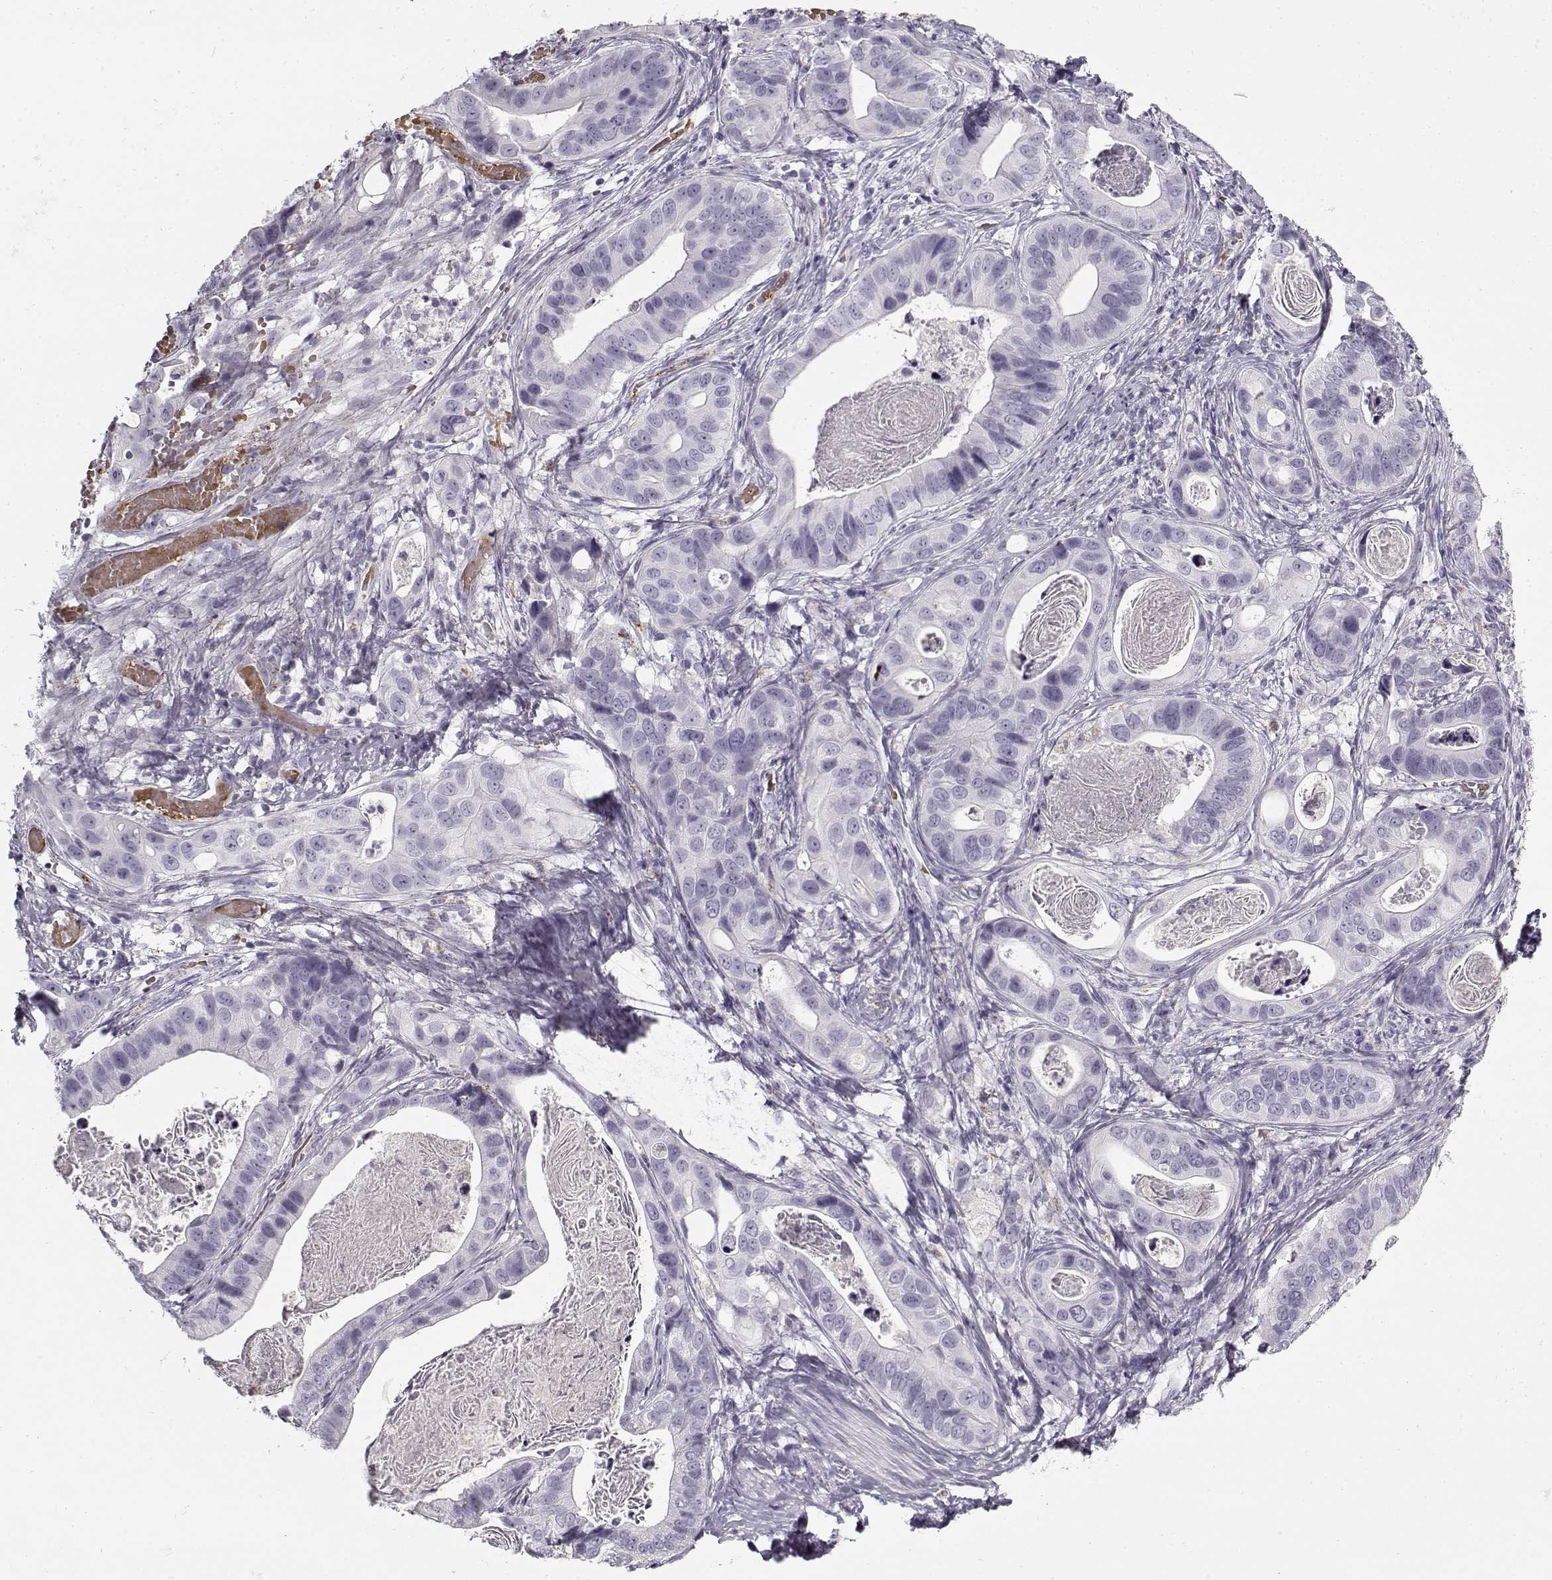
{"staining": {"intensity": "negative", "quantity": "none", "location": "none"}, "tissue": "stomach cancer", "cell_type": "Tumor cells", "image_type": "cancer", "snomed": [{"axis": "morphology", "description": "Adenocarcinoma, NOS"}, {"axis": "topography", "description": "Stomach"}], "caption": "Tumor cells show no significant protein expression in stomach cancer. (IHC, brightfield microscopy, high magnification).", "gene": "SNCA", "patient": {"sex": "male", "age": 84}}